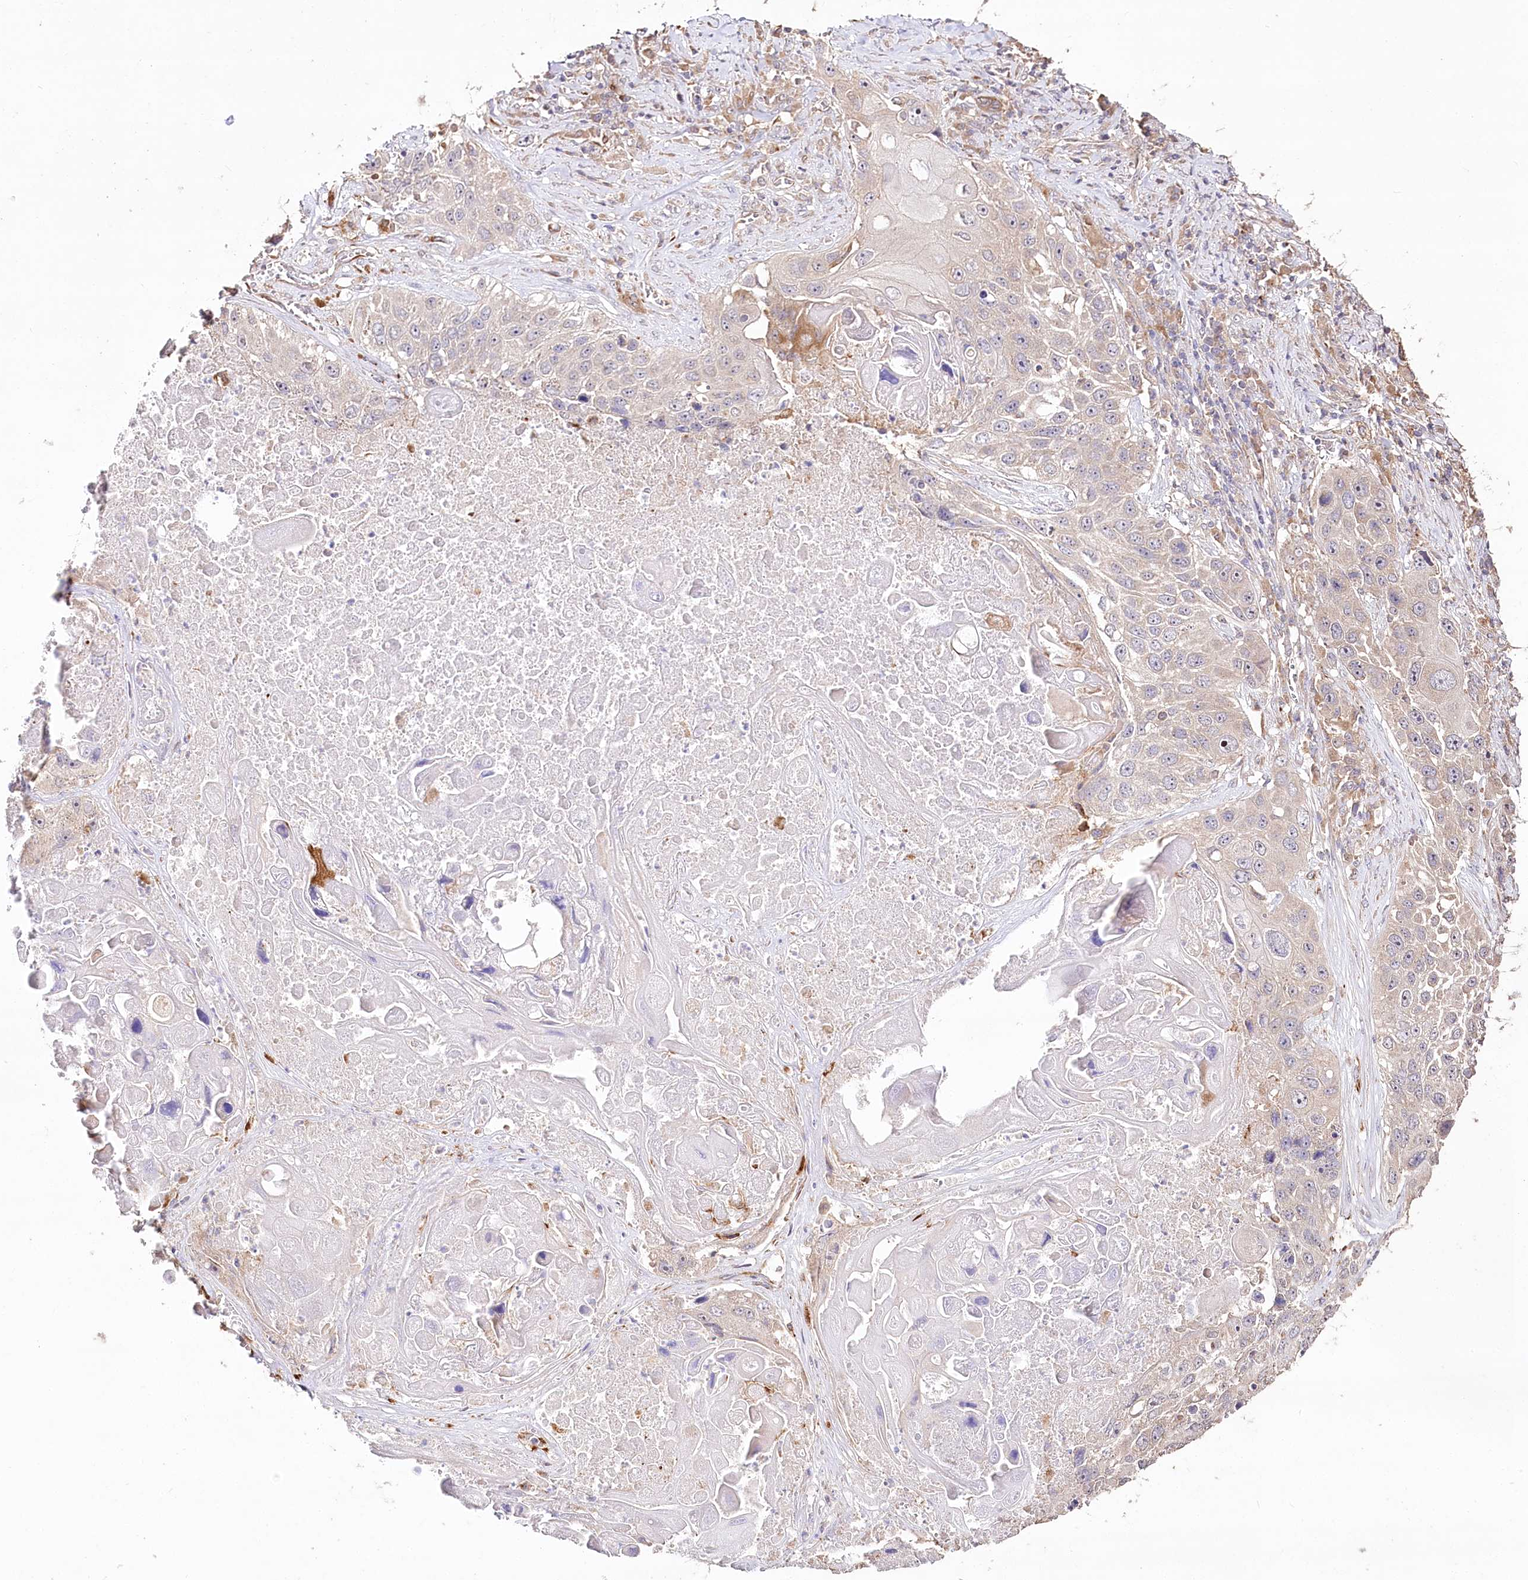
{"staining": {"intensity": "weak", "quantity": "<25%", "location": "cytoplasmic/membranous"}, "tissue": "lung cancer", "cell_type": "Tumor cells", "image_type": "cancer", "snomed": [{"axis": "morphology", "description": "Squamous cell carcinoma, NOS"}, {"axis": "topography", "description": "Lung"}], "caption": "A histopathology image of lung cancer stained for a protein reveals no brown staining in tumor cells.", "gene": "DMXL1", "patient": {"sex": "male", "age": 61}}